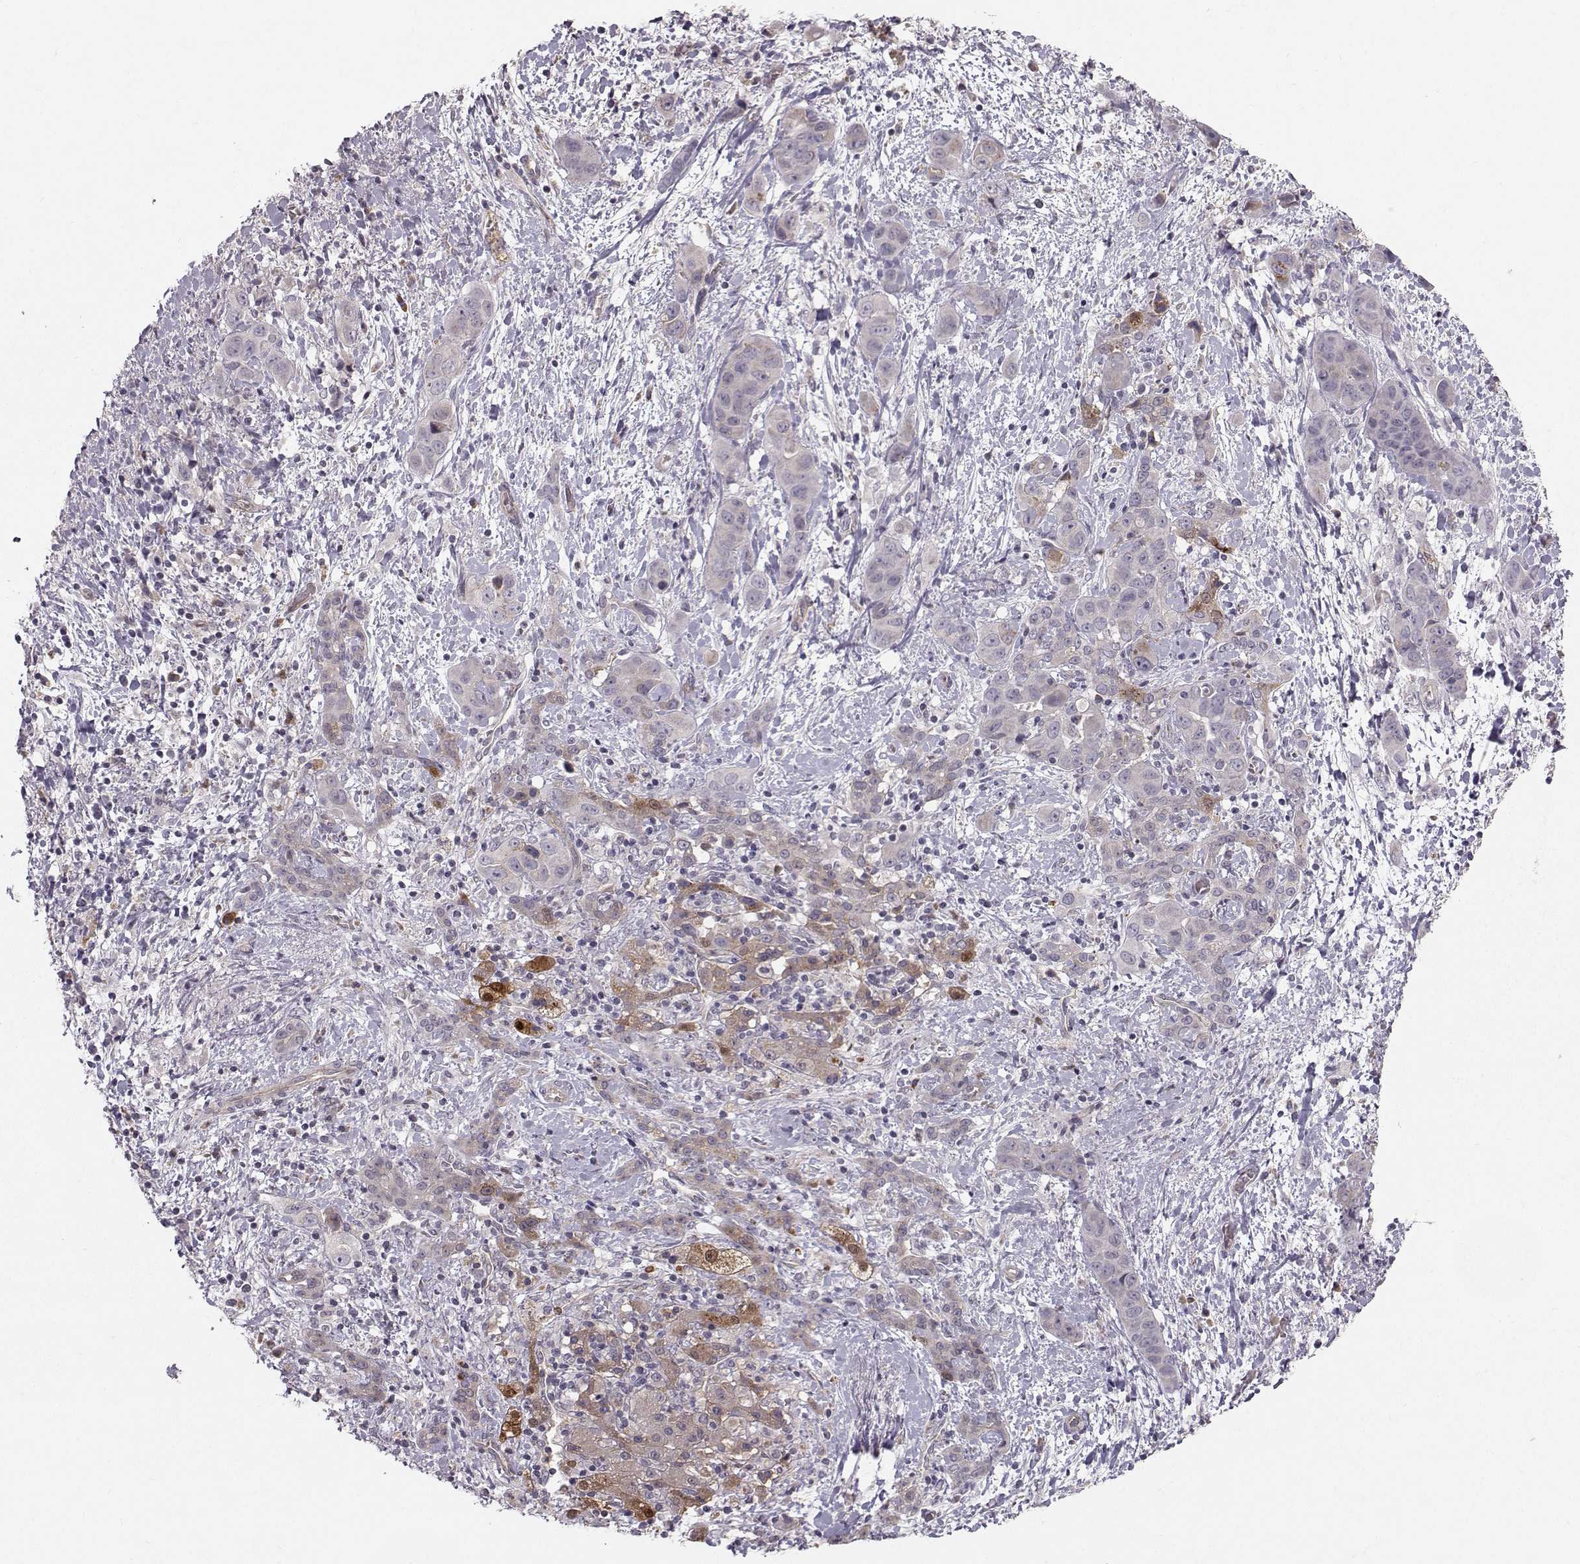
{"staining": {"intensity": "weak", "quantity": "<25%", "location": "cytoplasmic/membranous"}, "tissue": "liver cancer", "cell_type": "Tumor cells", "image_type": "cancer", "snomed": [{"axis": "morphology", "description": "Cholangiocarcinoma"}, {"axis": "topography", "description": "Liver"}], "caption": "Immunohistochemistry (IHC) histopathology image of liver cancer stained for a protein (brown), which exhibits no expression in tumor cells. The staining was performed using DAB to visualize the protein expression in brown, while the nuclei were stained in blue with hematoxylin (Magnification: 20x).", "gene": "OPRD1", "patient": {"sex": "female", "age": 52}}